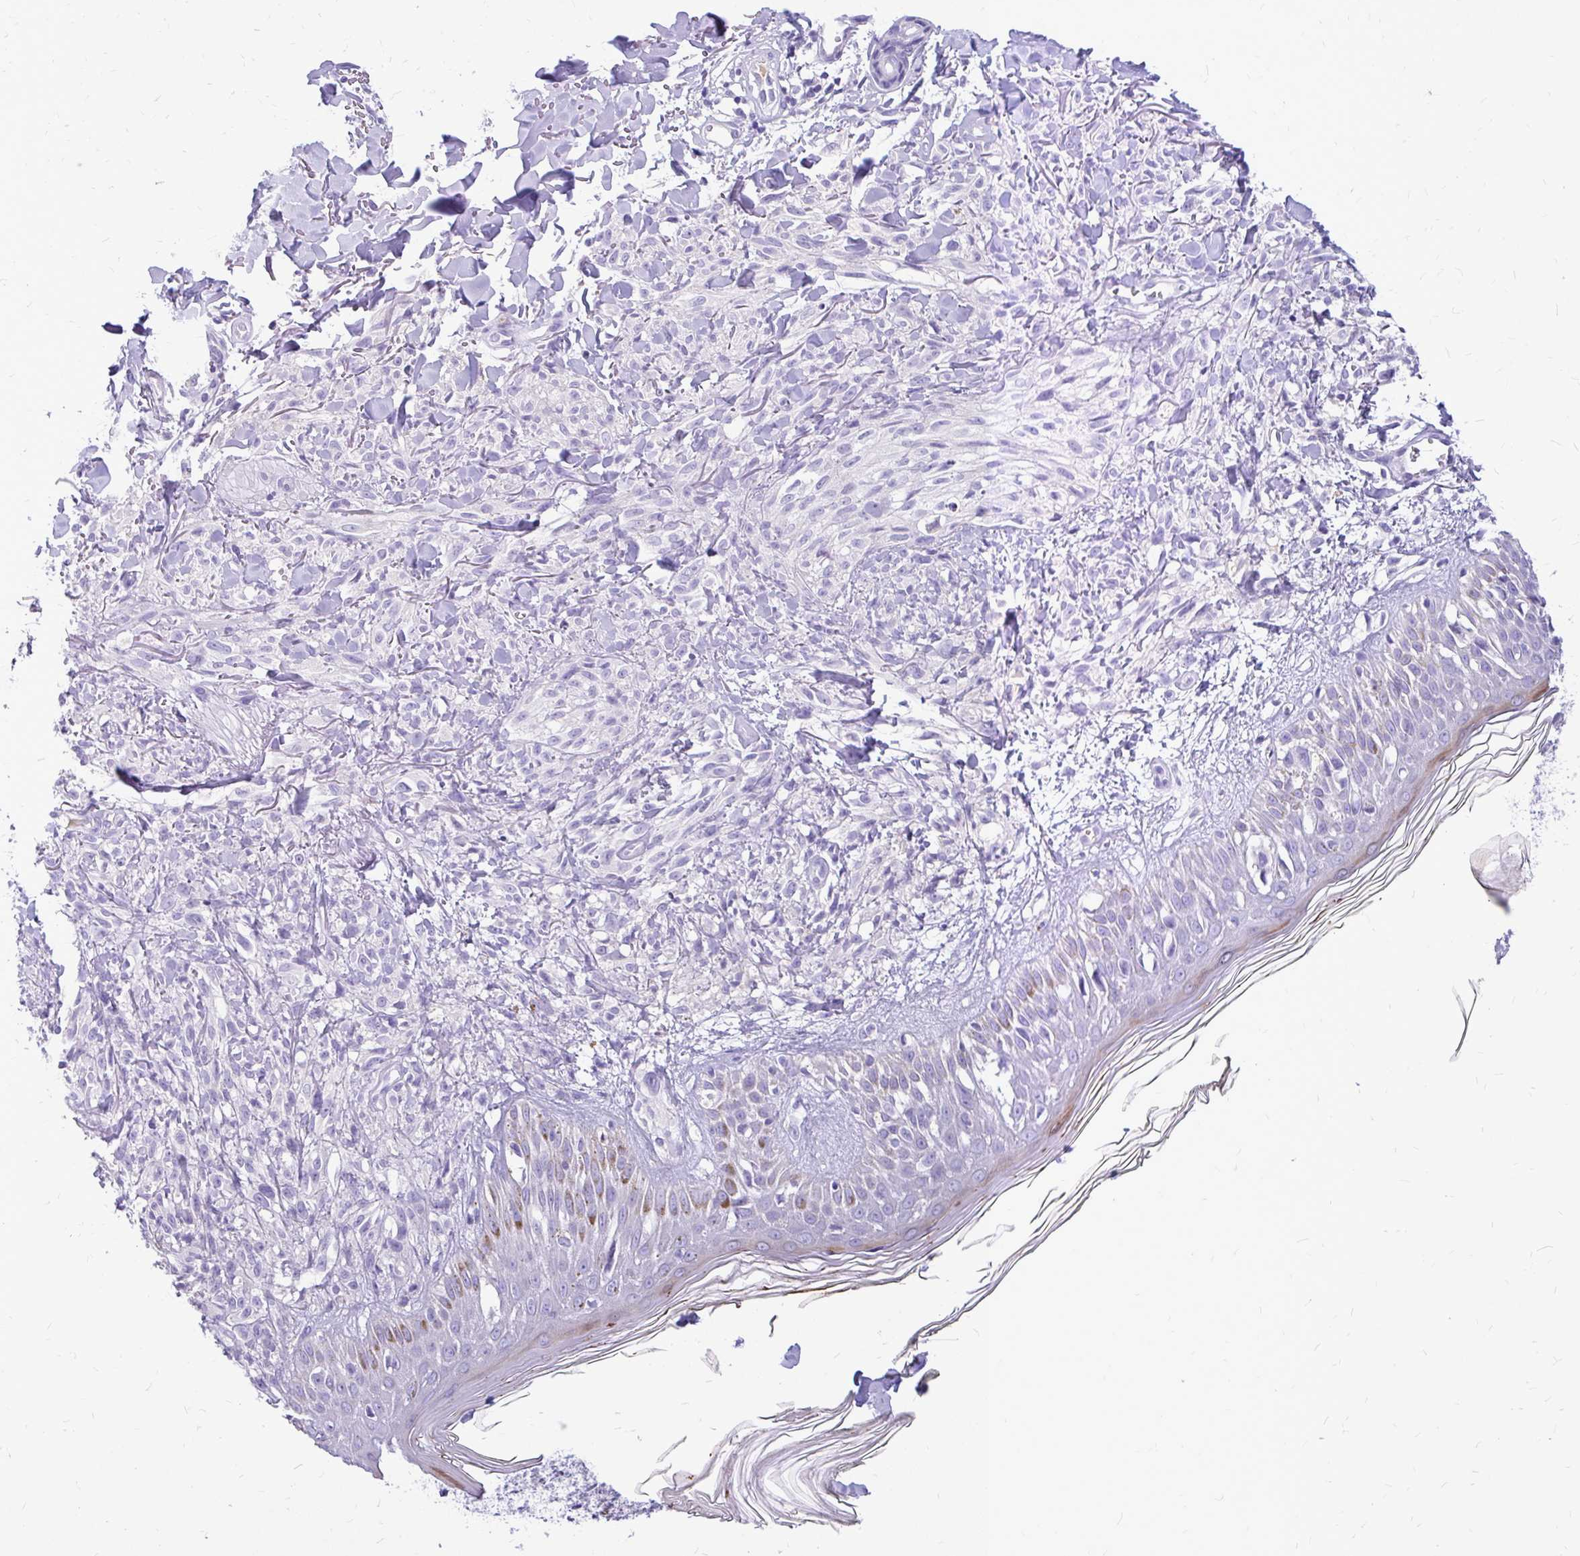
{"staining": {"intensity": "negative", "quantity": "none", "location": "none"}, "tissue": "melanoma", "cell_type": "Tumor cells", "image_type": "cancer", "snomed": [{"axis": "morphology", "description": "Malignant melanoma, NOS"}, {"axis": "topography", "description": "Skin of forearm"}], "caption": "Immunohistochemistry histopathology image of neoplastic tissue: malignant melanoma stained with DAB displays no significant protein staining in tumor cells. (Immunohistochemistry (ihc), brightfield microscopy, high magnification).", "gene": "MAP1LC3A", "patient": {"sex": "female", "age": 65}}